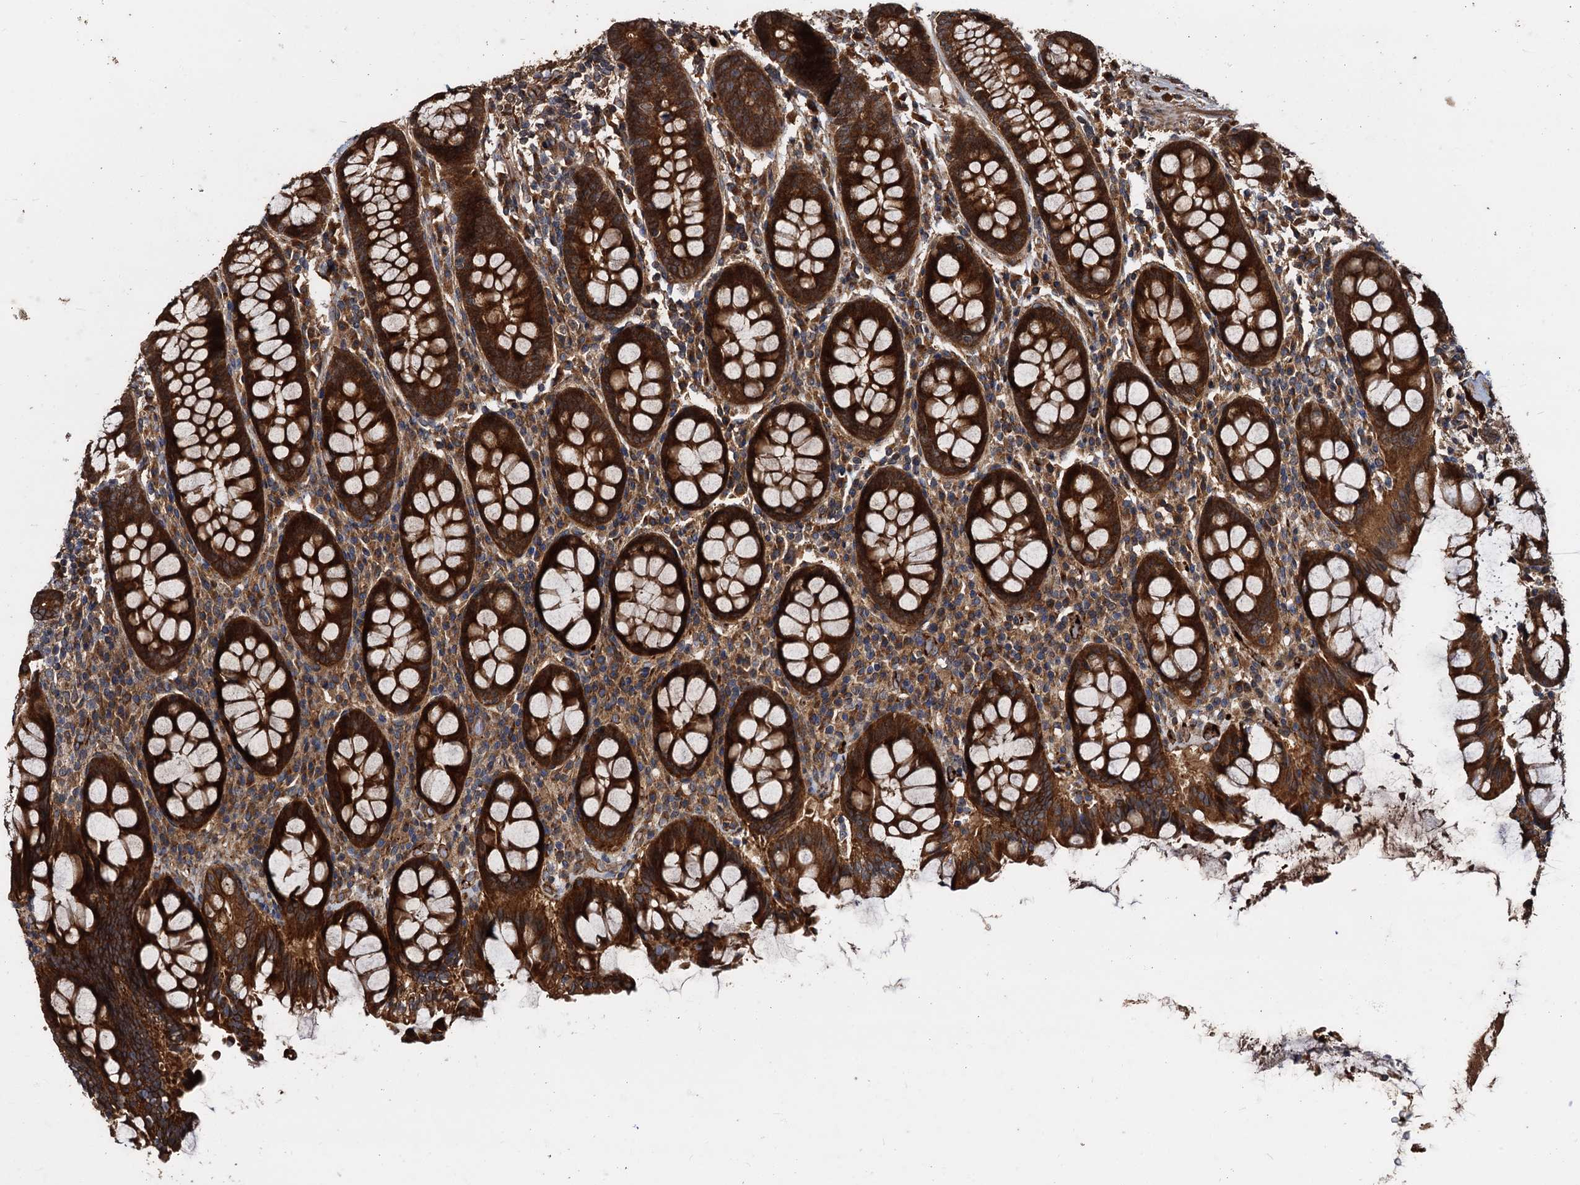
{"staining": {"intensity": "strong", "quantity": ">75%", "location": "cytoplasmic/membranous"}, "tissue": "colon", "cell_type": "Endothelial cells", "image_type": "normal", "snomed": [{"axis": "morphology", "description": "Normal tissue, NOS"}, {"axis": "topography", "description": "Colon"}], "caption": "Strong cytoplasmic/membranous positivity for a protein is seen in approximately >75% of endothelial cells of benign colon using IHC.", "gene": "PEX5", "patient": {"sex": "female", "age": 79}}